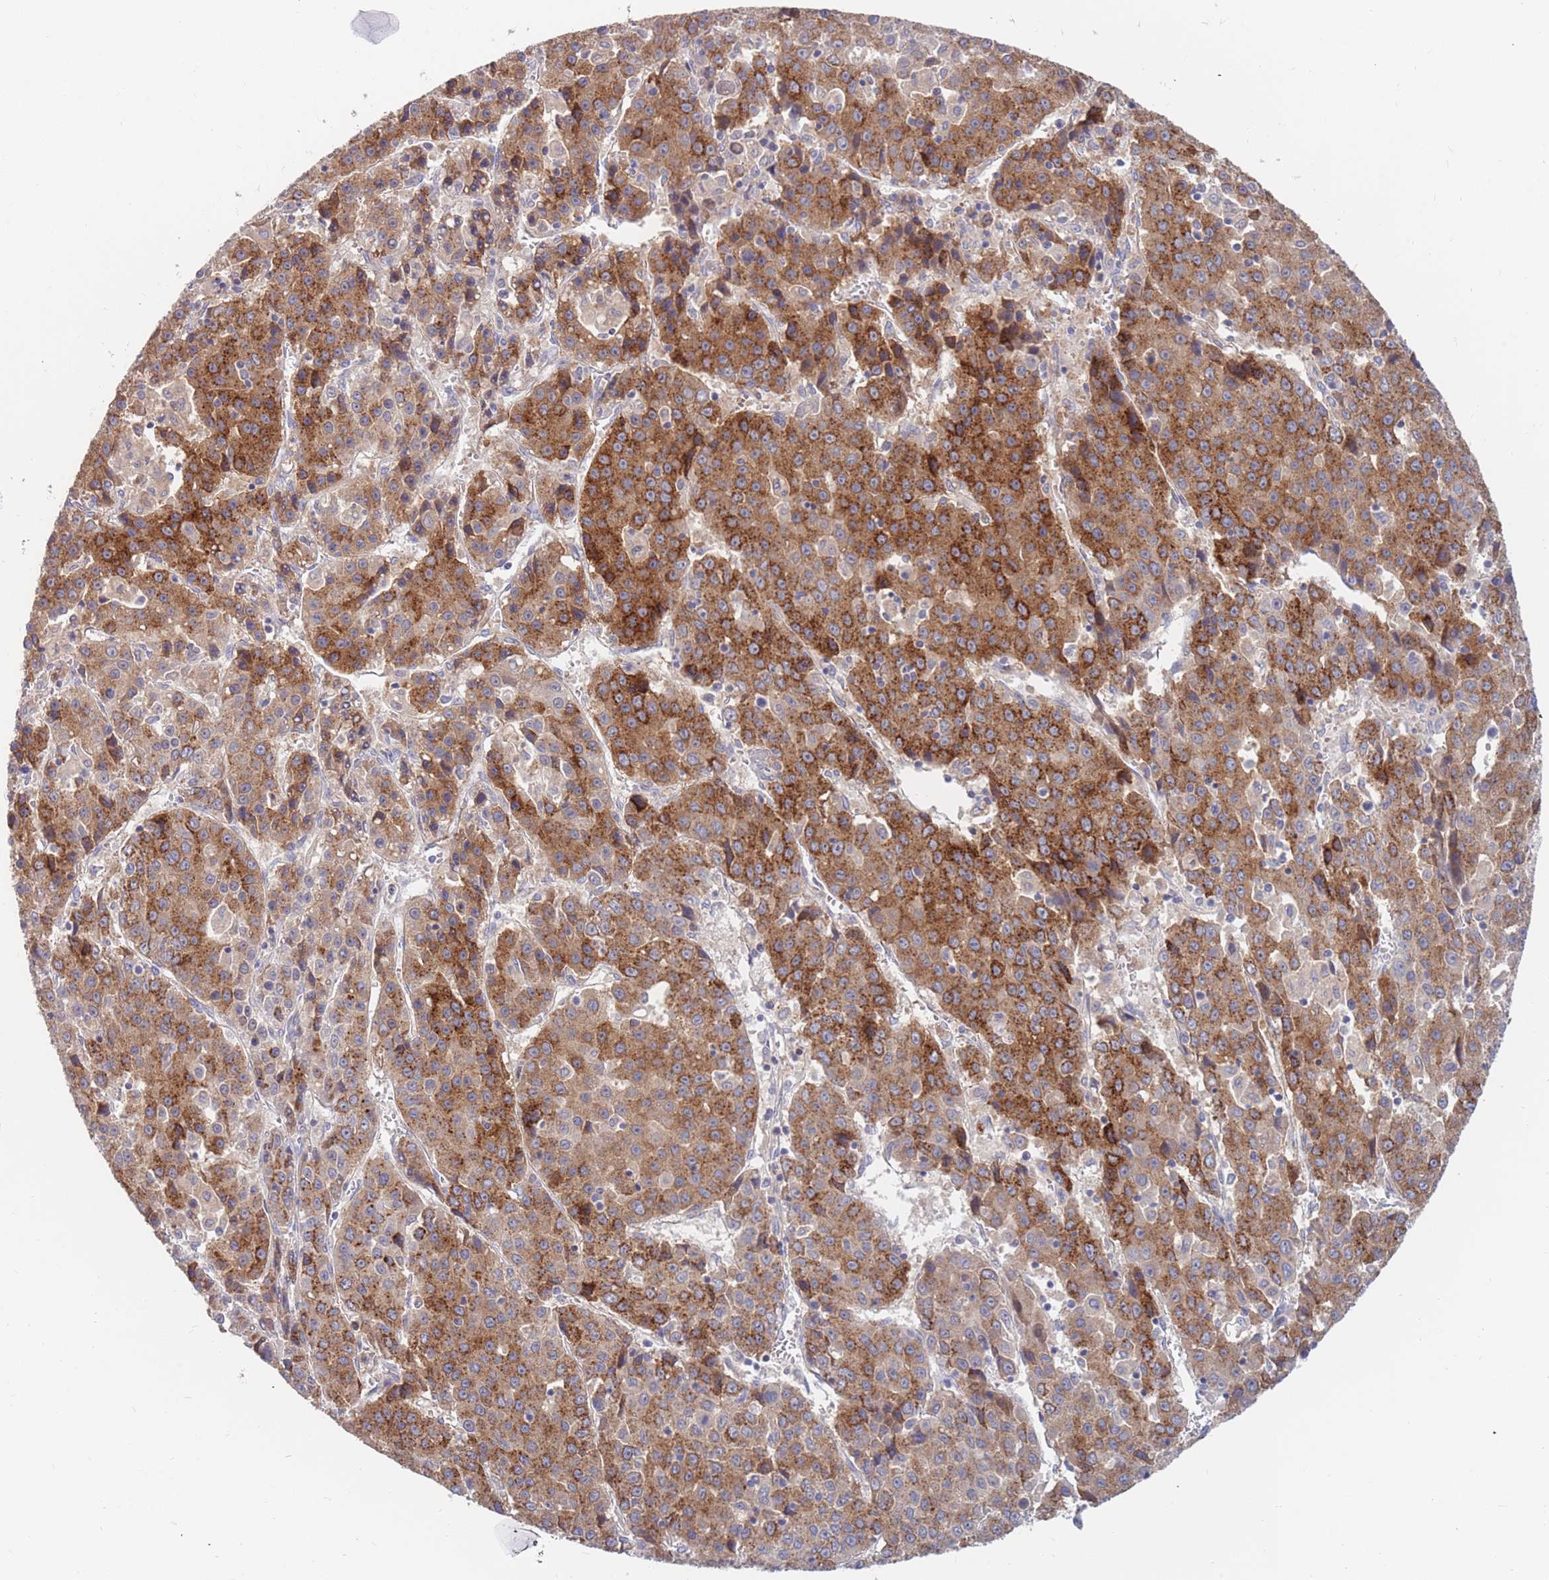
{"staining": {"intensity": "strong", "quantity": ">75%", "location": "cytoplasmic/membranous"}, "tissue": "liver cancer", "cell_type": "Tumor cells", "image_type": "cancer", "snomed": [{"axis": "morphology", "description": "Carcinoma, Hepatocellular, NOS"}, {"axis": "topography", "description": "Liver"}], "caption": "Liver cancer (hepatocellular carcinoma) stained with DAB immunohistochemistry shows high levels of strong cytoplasmic/membranous positivity in approximately >75% of tumor cells.", "gene": "BORCS5", "patient": {"sex": "female", "age": 53}}